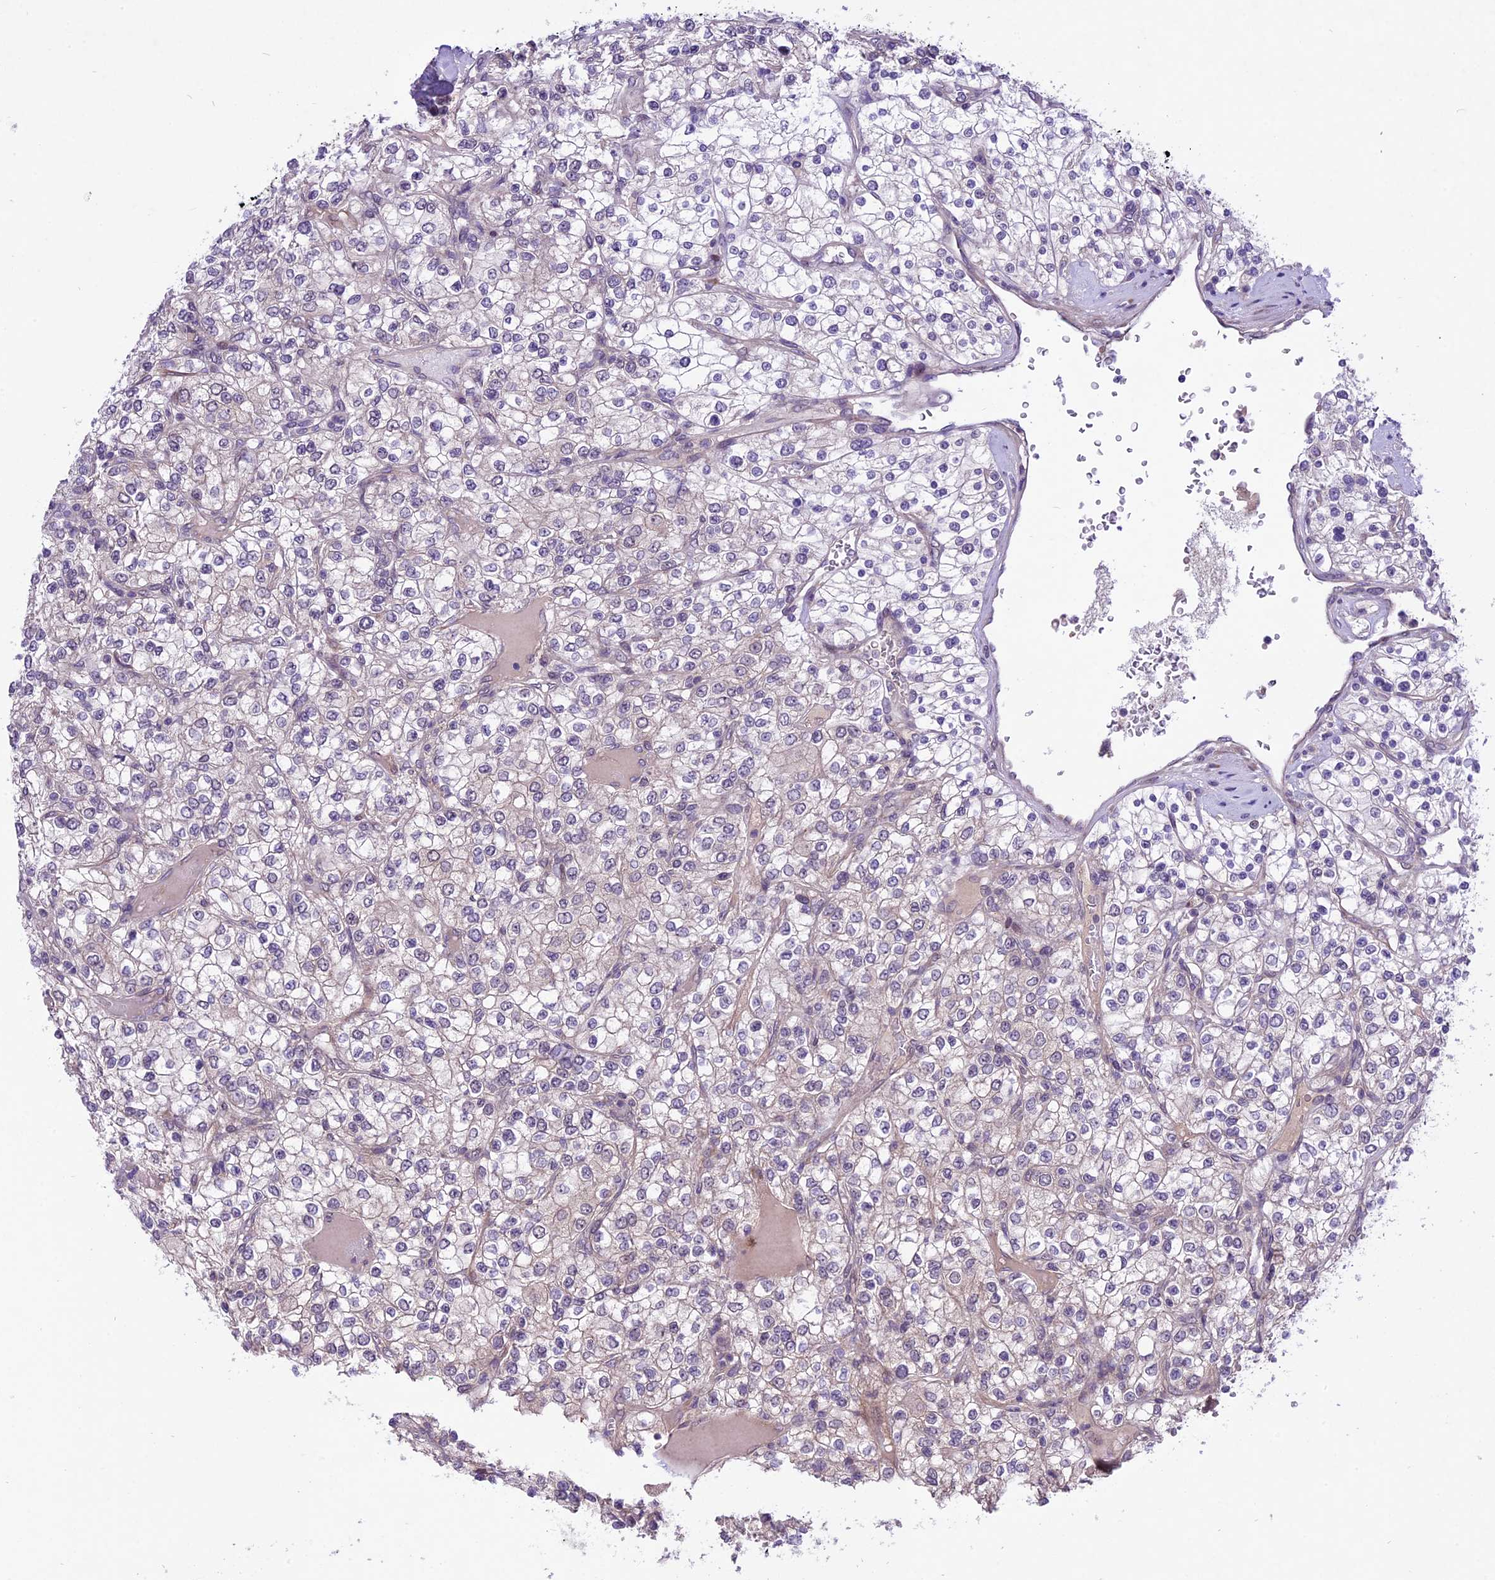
{"staining": {"intensity": "negative", "quantity": "none", "location": "none"}, "tissue": "renal cancer", "cell_type": "Tumor cells", "image_type": "cancer", "snomed": [{"axis": "morphology", "description": "Adenocarcinoma, NOS"}, {"axis": "topography", "description": "Kidney"}], "caption": "Histopathology image shows no protein staining in tumor cells of renal cancer tissue.", "gene": "SPRED1", "patient": {"sex": "male", "age": 80}}